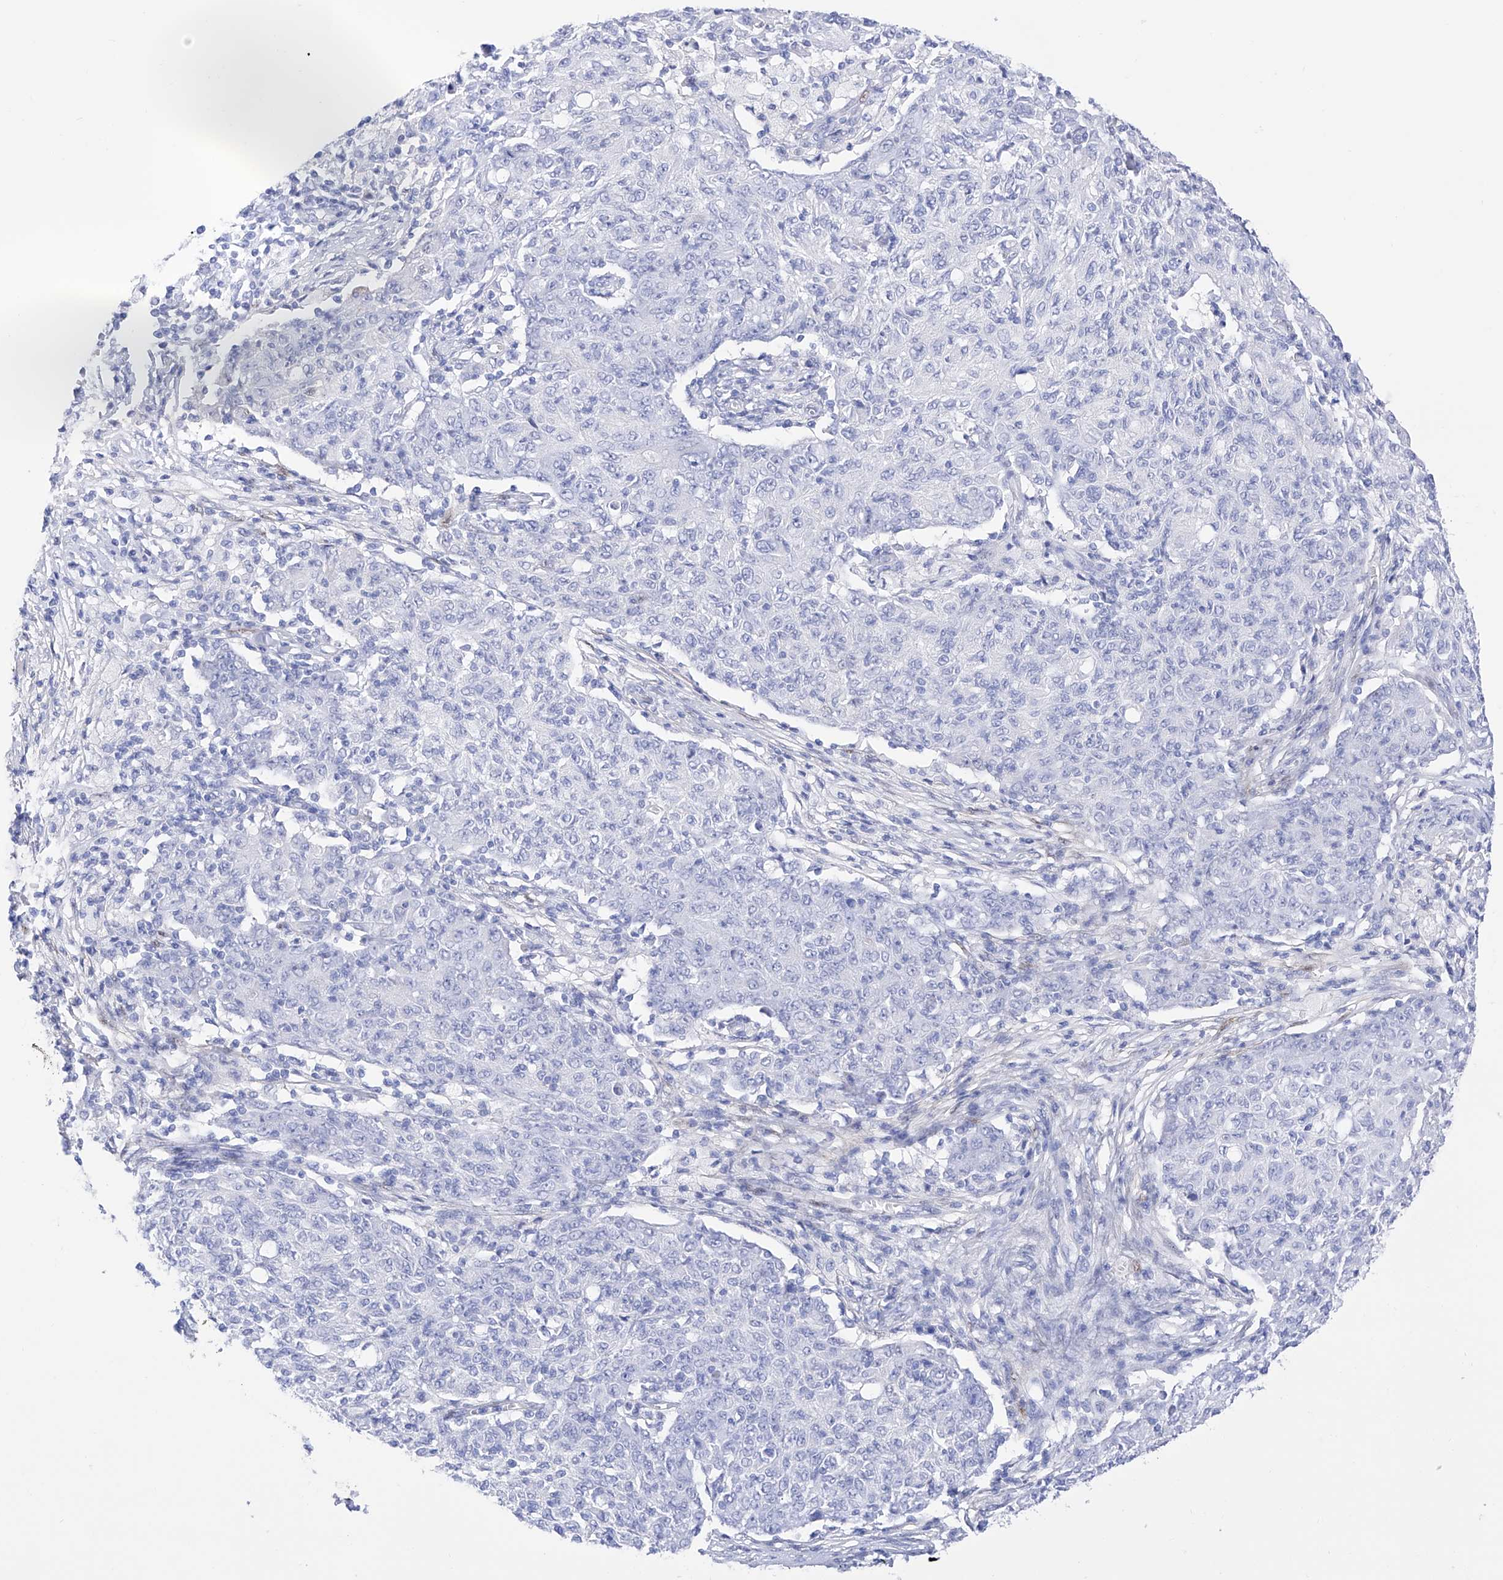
{"staining": {"intensity": "negative", "quantity": "none", "location": "none"}, "tissue": "ovarian cancer", "cell_type": "Tumor cells", "image_type": "cancer", "snomed": [{"axis": "morphology", "description": "Carcinoma, endometroid"}, {"axis": "topography", "description": "Ovary"}], "caption": "An image of ovarian cancer stained for a protein displays no brown staining in tumor cells. (Brightfield microscopy of DAB immunohistochemistry (IHC) at high magnification).", "gene": "TRPC7", "patient": {"sex": "female", "age": 42}}